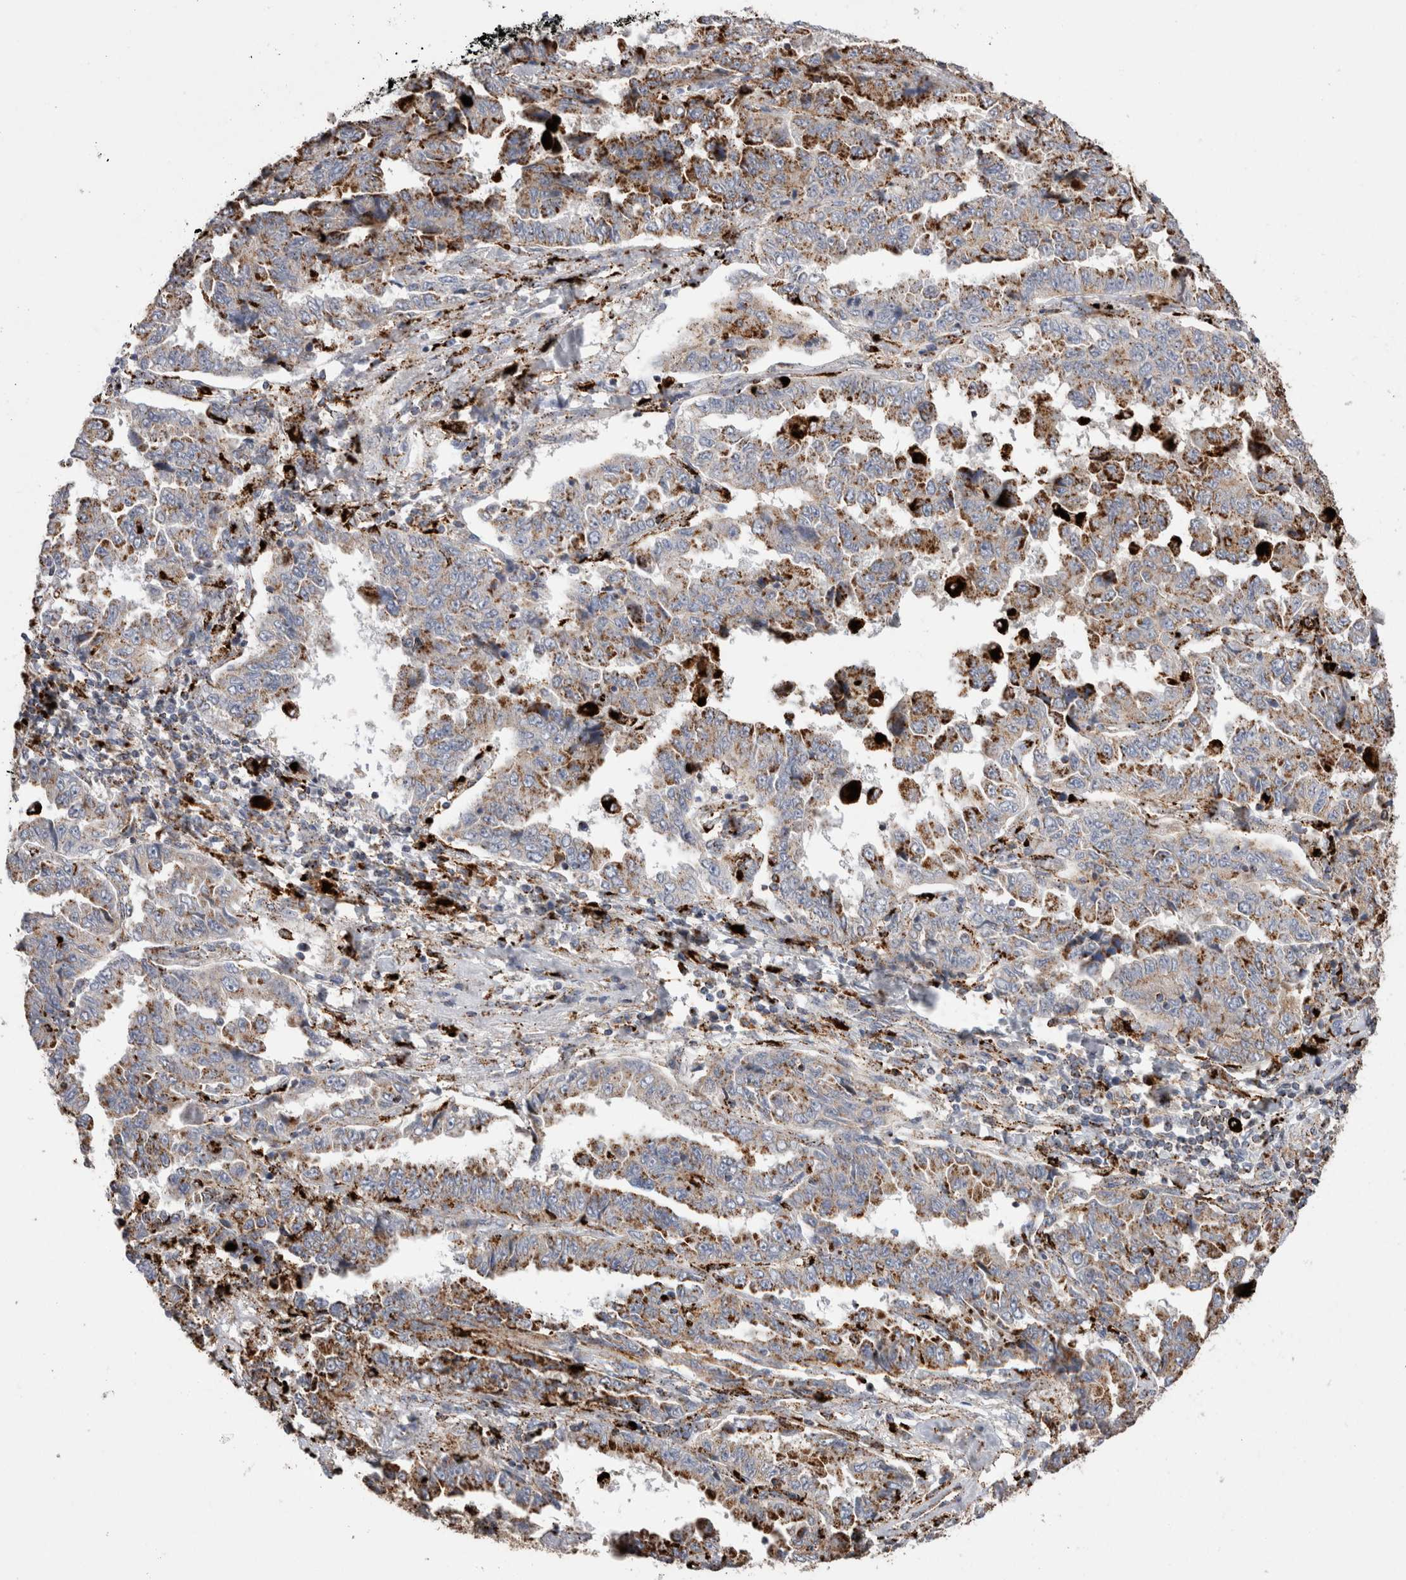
{"staining": {"intensity": "strong", "quantity": ">75%", "location": "cytoplasmic/membranous"}, "tissue": "lung cancer", "cell_type": "Tumor cells", "image_type": "cancer", "snomed": [{"axis": "morphology", "description": "Adenocarcinoma, NOS"}, {"axis": "topography", "description": "Lung"}], "caption": "Immunohistochemistry (IHC) staining of adenocarcinoma (lung), which demonstrates high levels of strong cytoplasmic/membranous positivity in approximately >75% of tumor cells indicating strong cytoplasmic/membranous protein expression. The staining was performed using DAB (3,3'-diaminobenzidine) (brown) for protein detection and nuclei were counterstained in hematoxylin (blue).", "gene": "CTSA", "patient": {"sex": "female", "age": 51}}